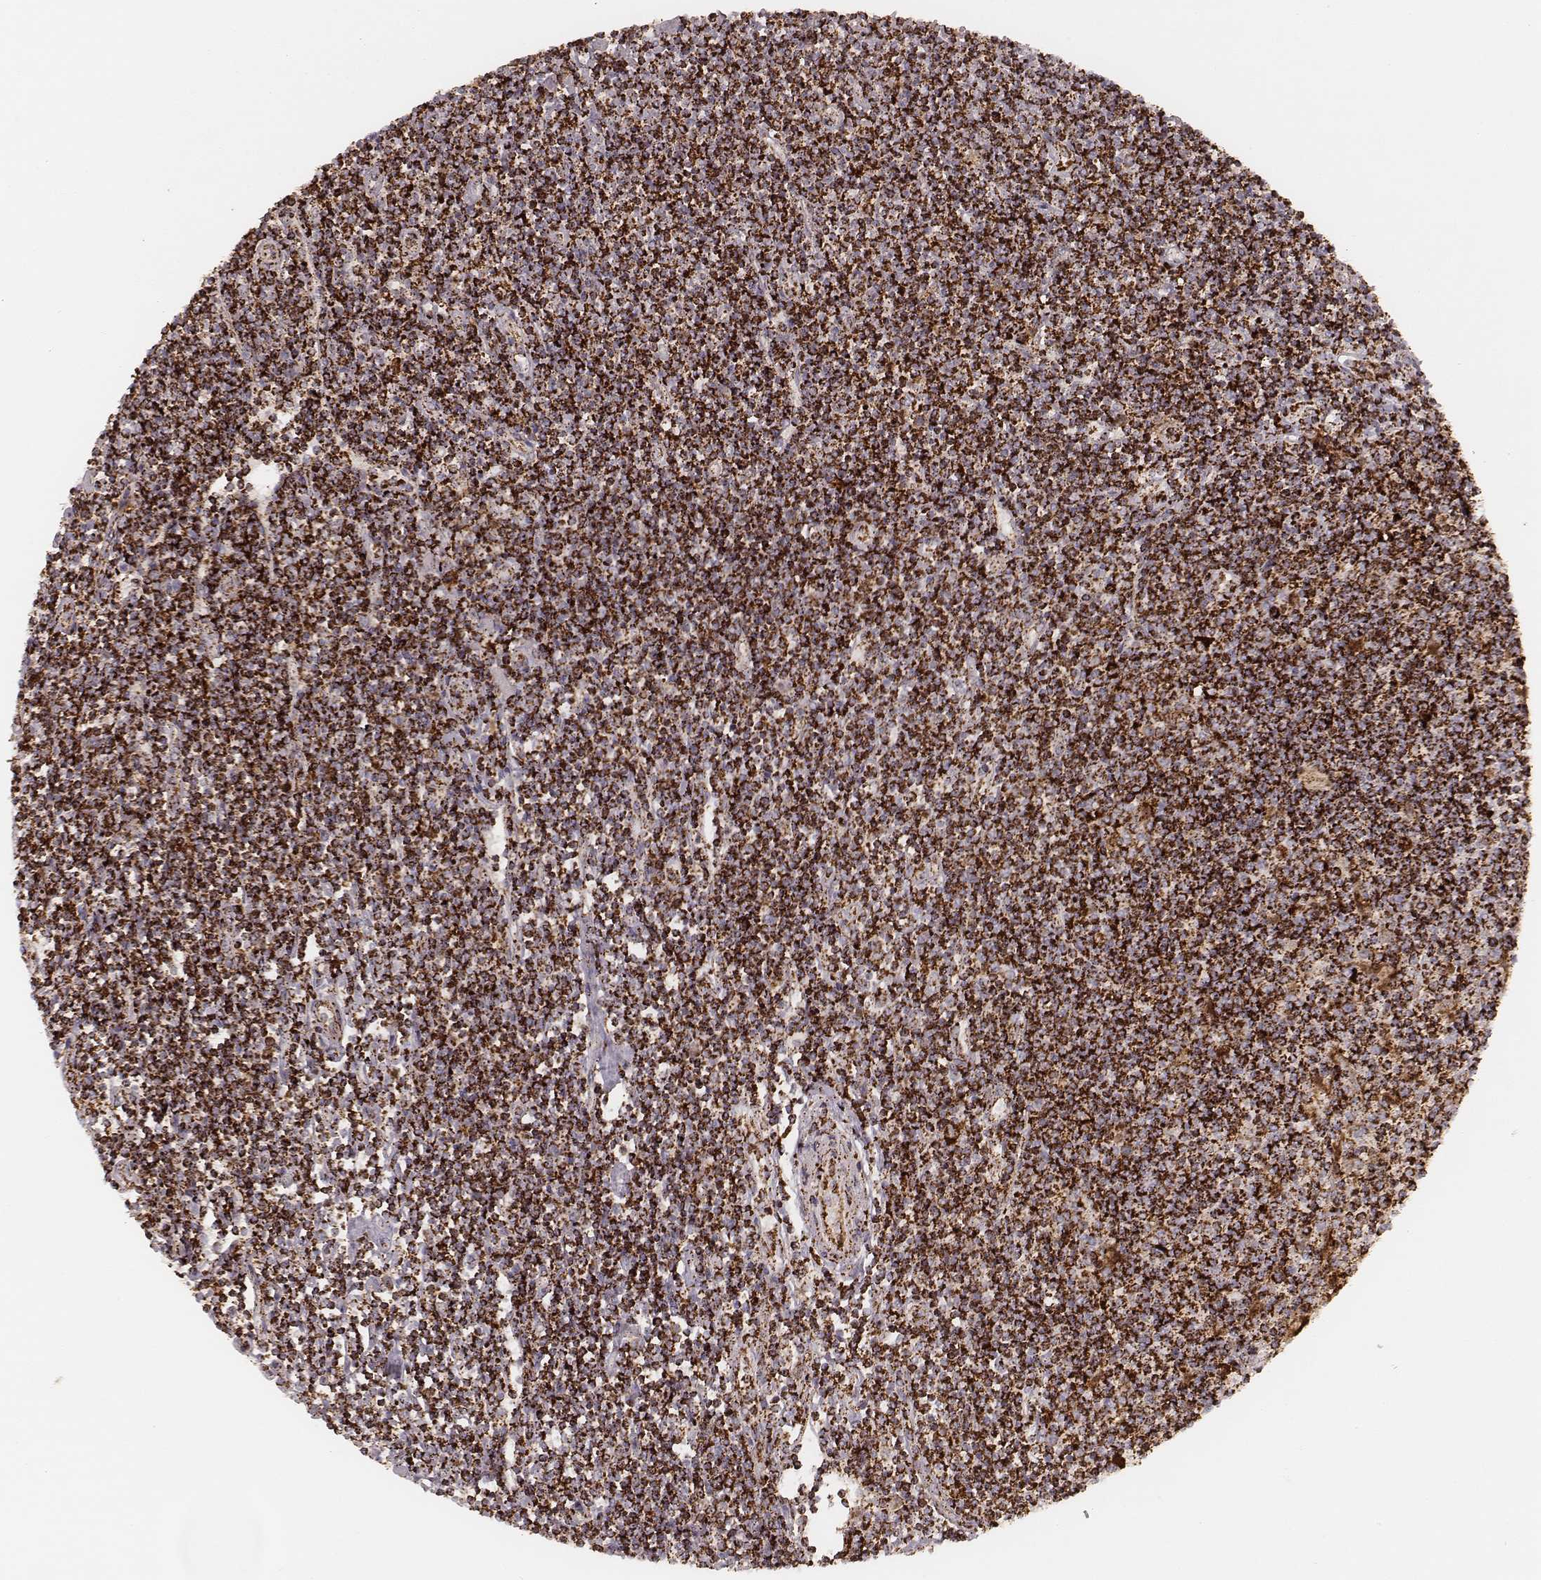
{"staining": {"intensity": "strong", "quantity": ">75%", "location": "cytoplasmic/membranous"}, "tissue": "lymphoma", "cell_type": "Tumor cells", "image_type": "cancer", "snomed": [{"axis": "morphology", "description": "Hodgkin's disease, NOS"}, {"axis": "topography", "description": "Lymph node"}], "caption": "Lymphoma stained for a protein (brown) demonstrates strong cytoplasmic/membranous positive staining in about >75% of tumor cells.", "gene": "CS", "patient": {"sex": "male", "age": 40}}